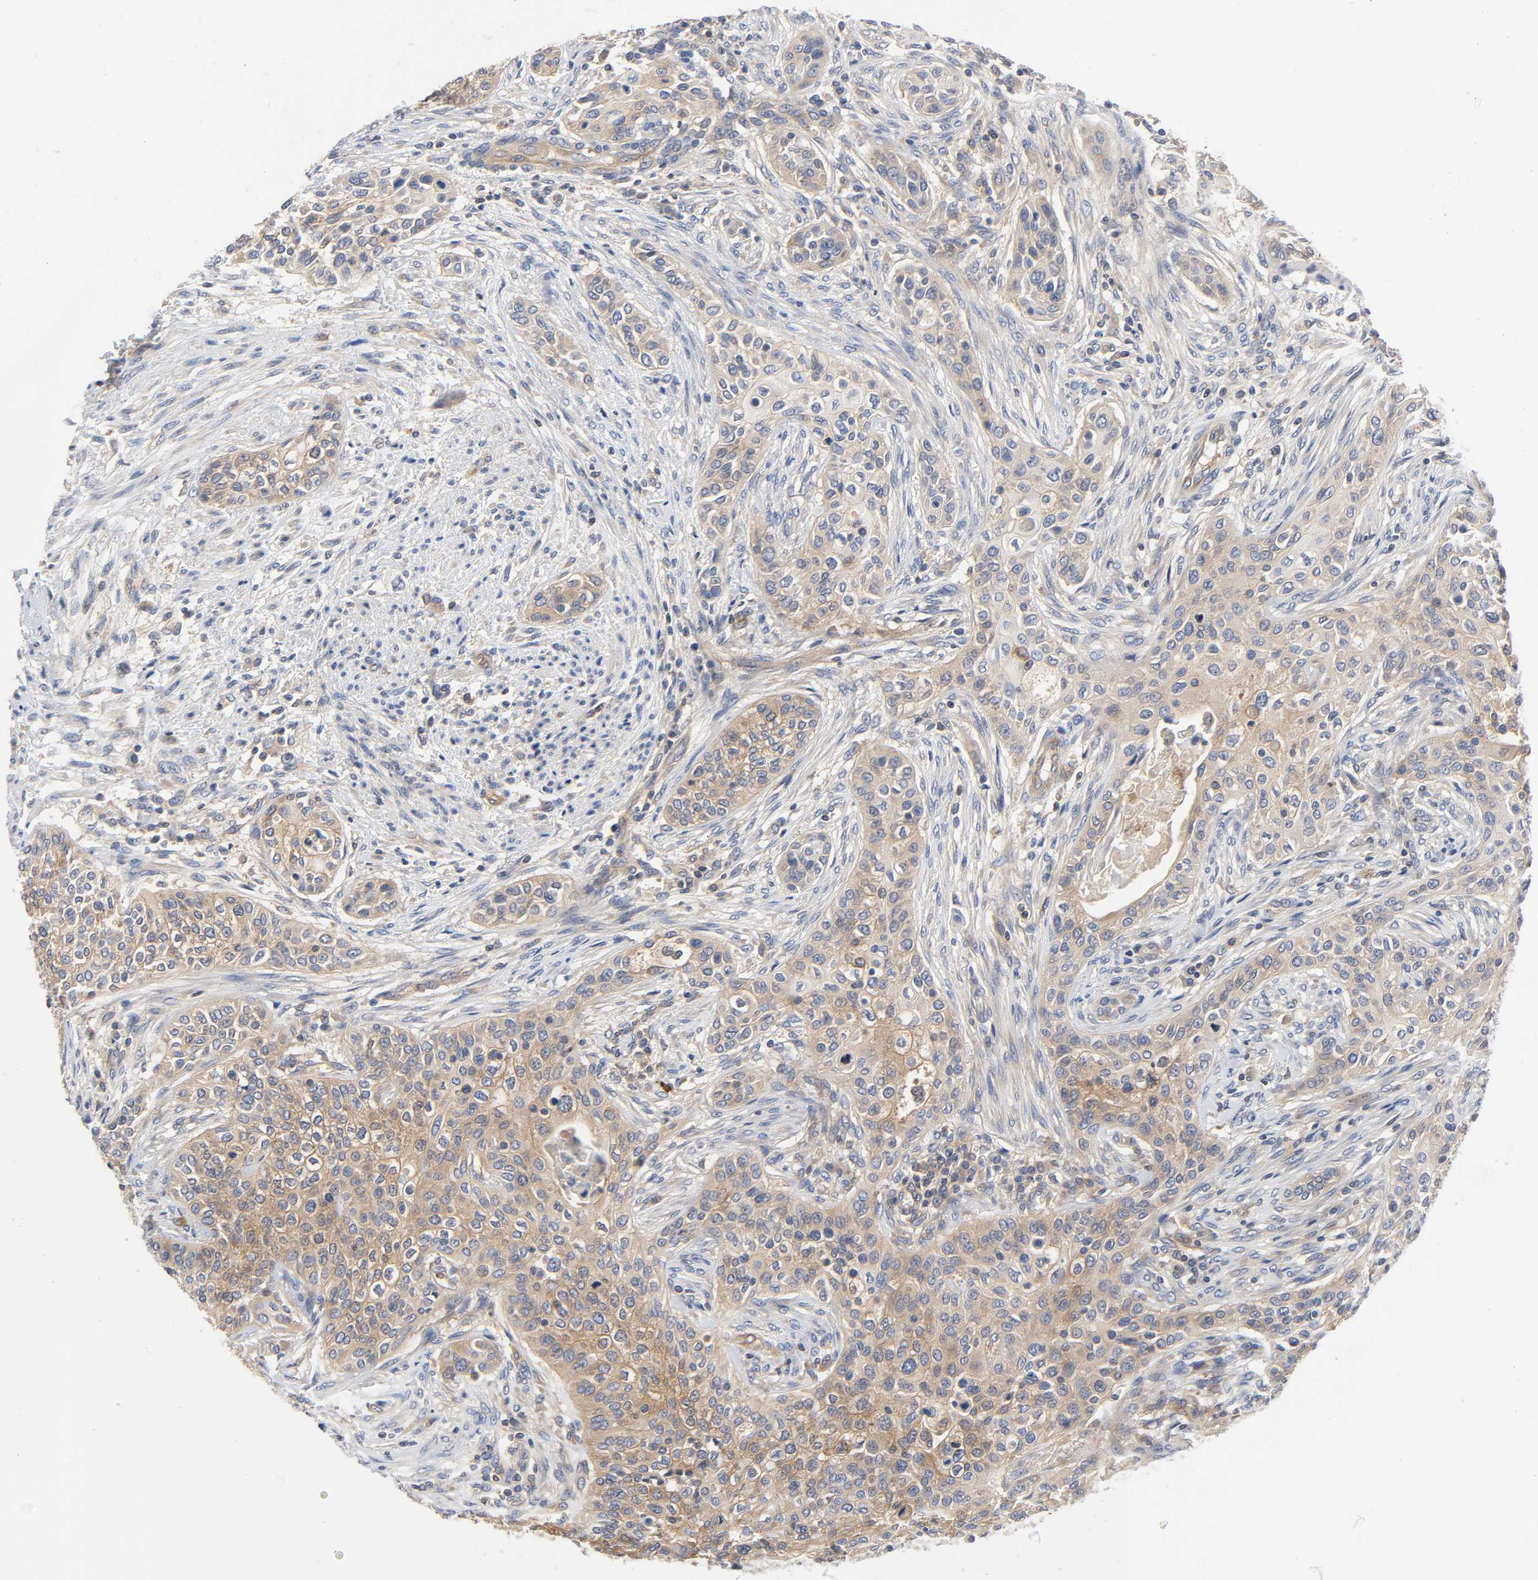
{"staining": {"intensity": "moderate", "quantity": ">75%", "location": "cytoplasmic/membranous"}, "tissue": "urothelial cancer", "cell_type": "Tumor cells", "image_type": "cancer", "snomed": [{"axis": "morphology", "description": "Urothelial carcinoma, High grade"}, {"axis": "topography", "description": "Urinary bladder"}], "caption": "The immunohistochemical stain highlights moderate cytoplasmic/membranous expression in tumor cells of high-grade urothelial carcinoma tissue.", "gene": "PRKAB1", "patient": {"sex": "male", "age": 74}}